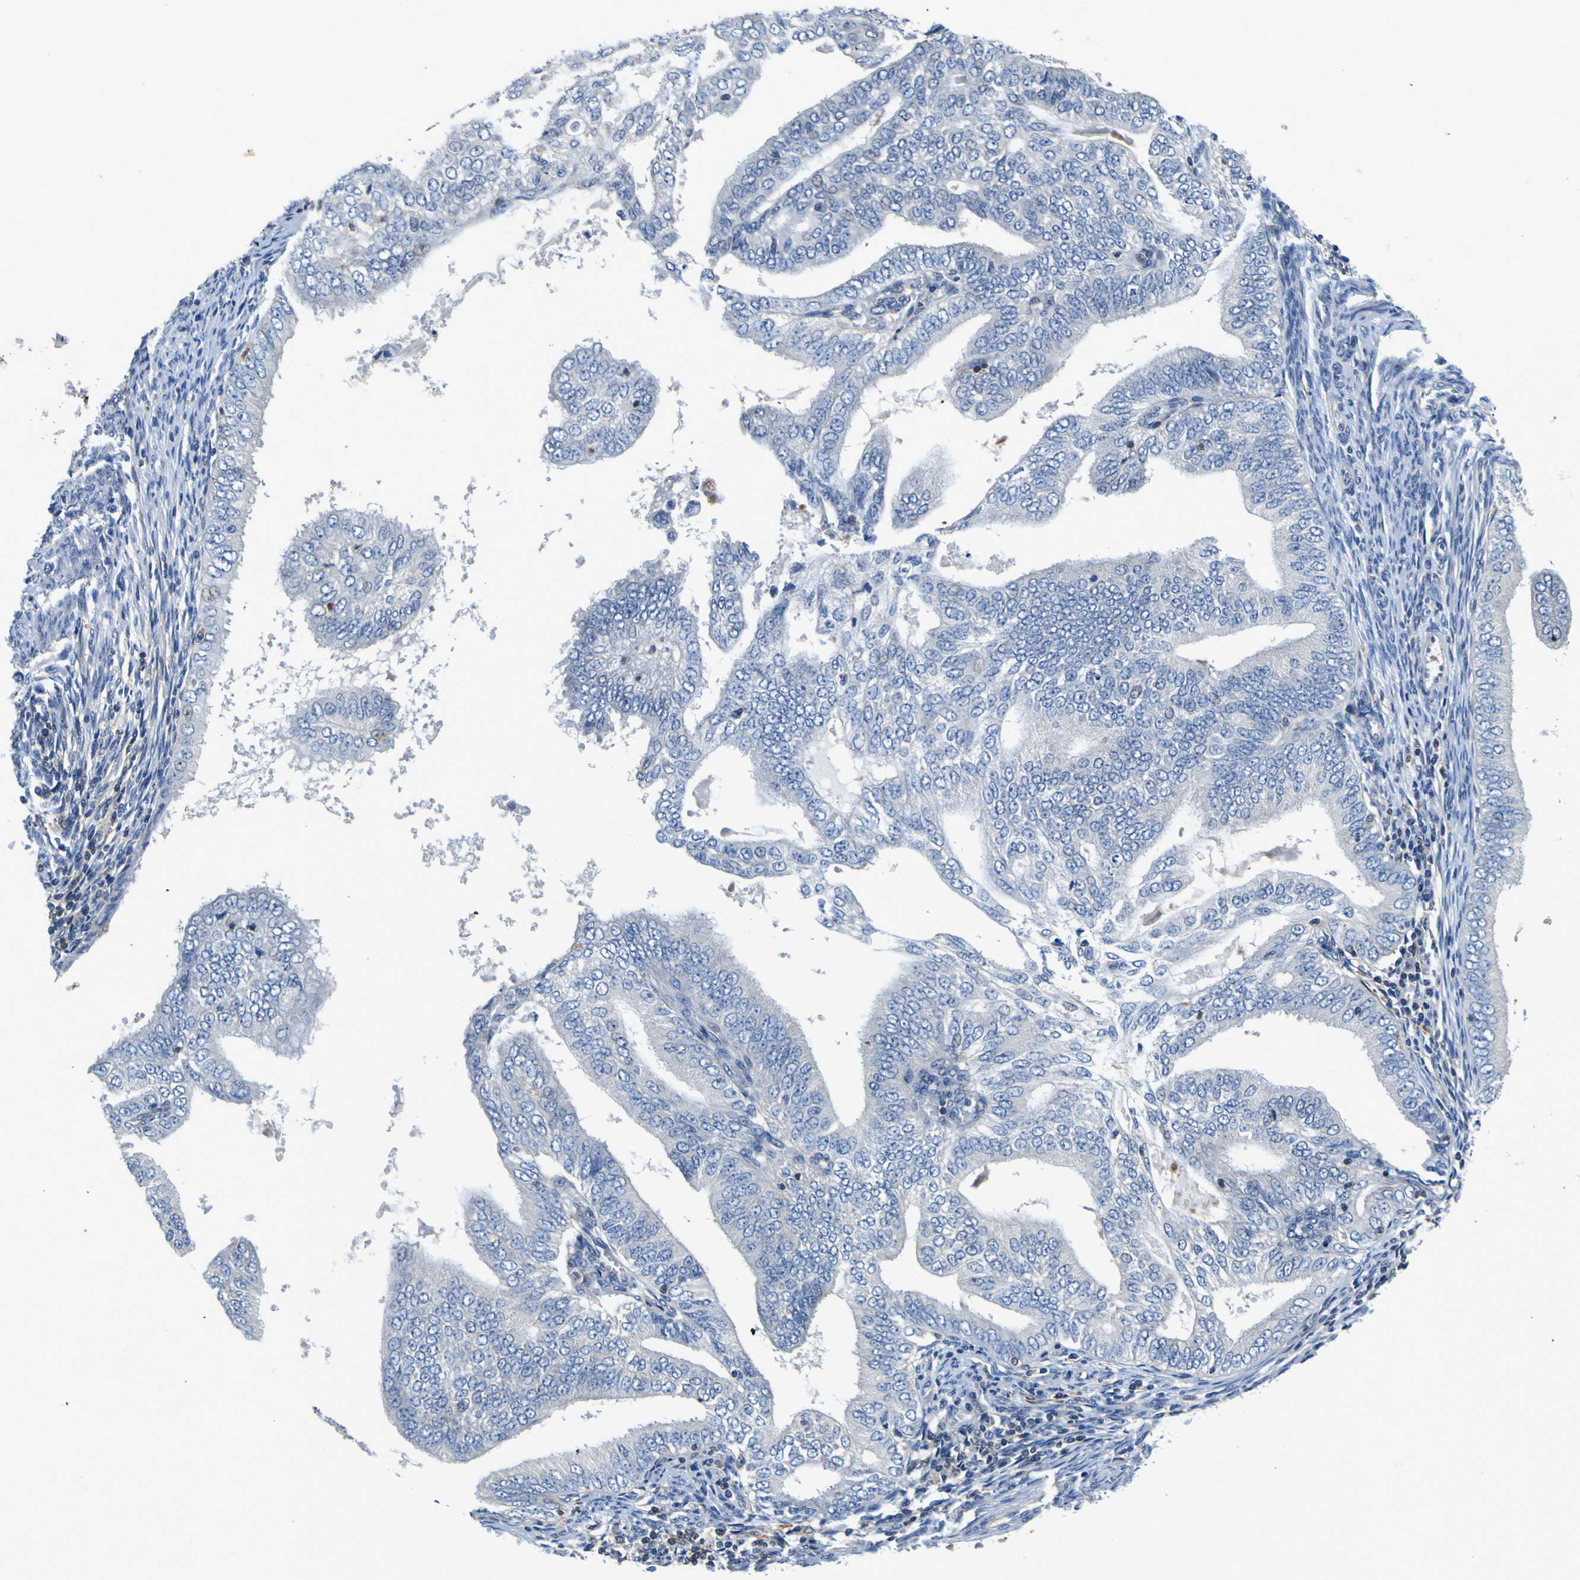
{"staining": {"intensity": "negative", "quantity": "none", "location": "none"}, "tissue": "endometrial cancer", "cell_type": "Tumor cells", "image_type": "cancer", "snomed": [{"axis": "morphology", "description": "Adenocarcinoma, NOS"}, {"axis": "topography", "description": "Endometrium"}], "caption": "Protein analysis of endometrial cancer displays no significant positivity in tumor cells.", "gene": "TNIK", "patient": {"sex": "female", "age": 58}}